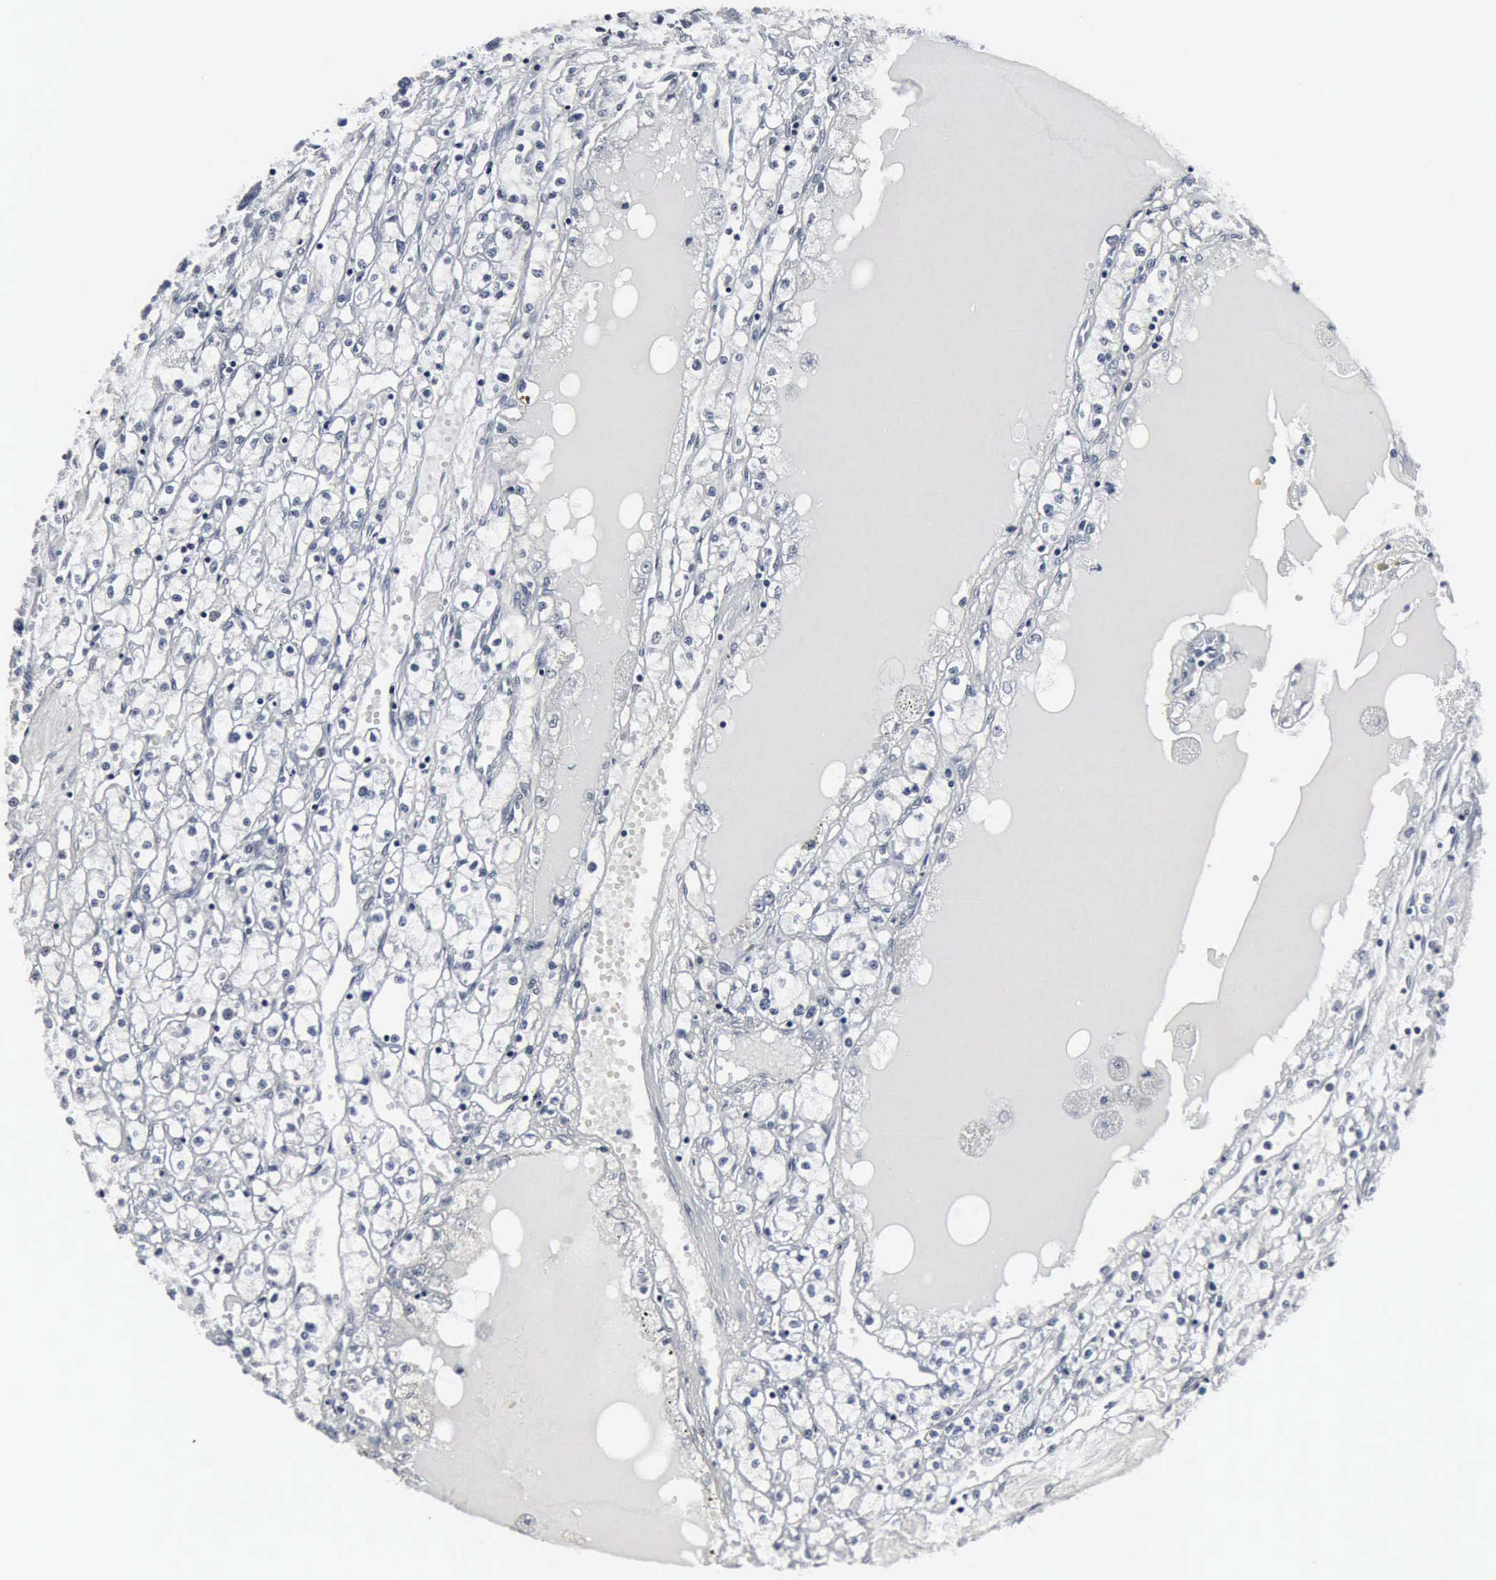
{"staining": {"intensity": "negative", "quantity": "none", "location": "none"}, "tissue": "renal cancer", "cell_type": "Tumor cells", "image_type": "cancer", "snomed": [{"axis": "morphology", "description": "Adenocarcinoma, NOS"}, {"axis": "topography", "description": "Kidney"}], "caption": "There is no significant staining in tumor cells of renal adenocarcinoma. (DAB (3,3'-diaminobenzidine) immunohistochemistry (IHC), high magnification).", "gene": "SNAP25", "patient": {"sex": "male", "age": 56}}